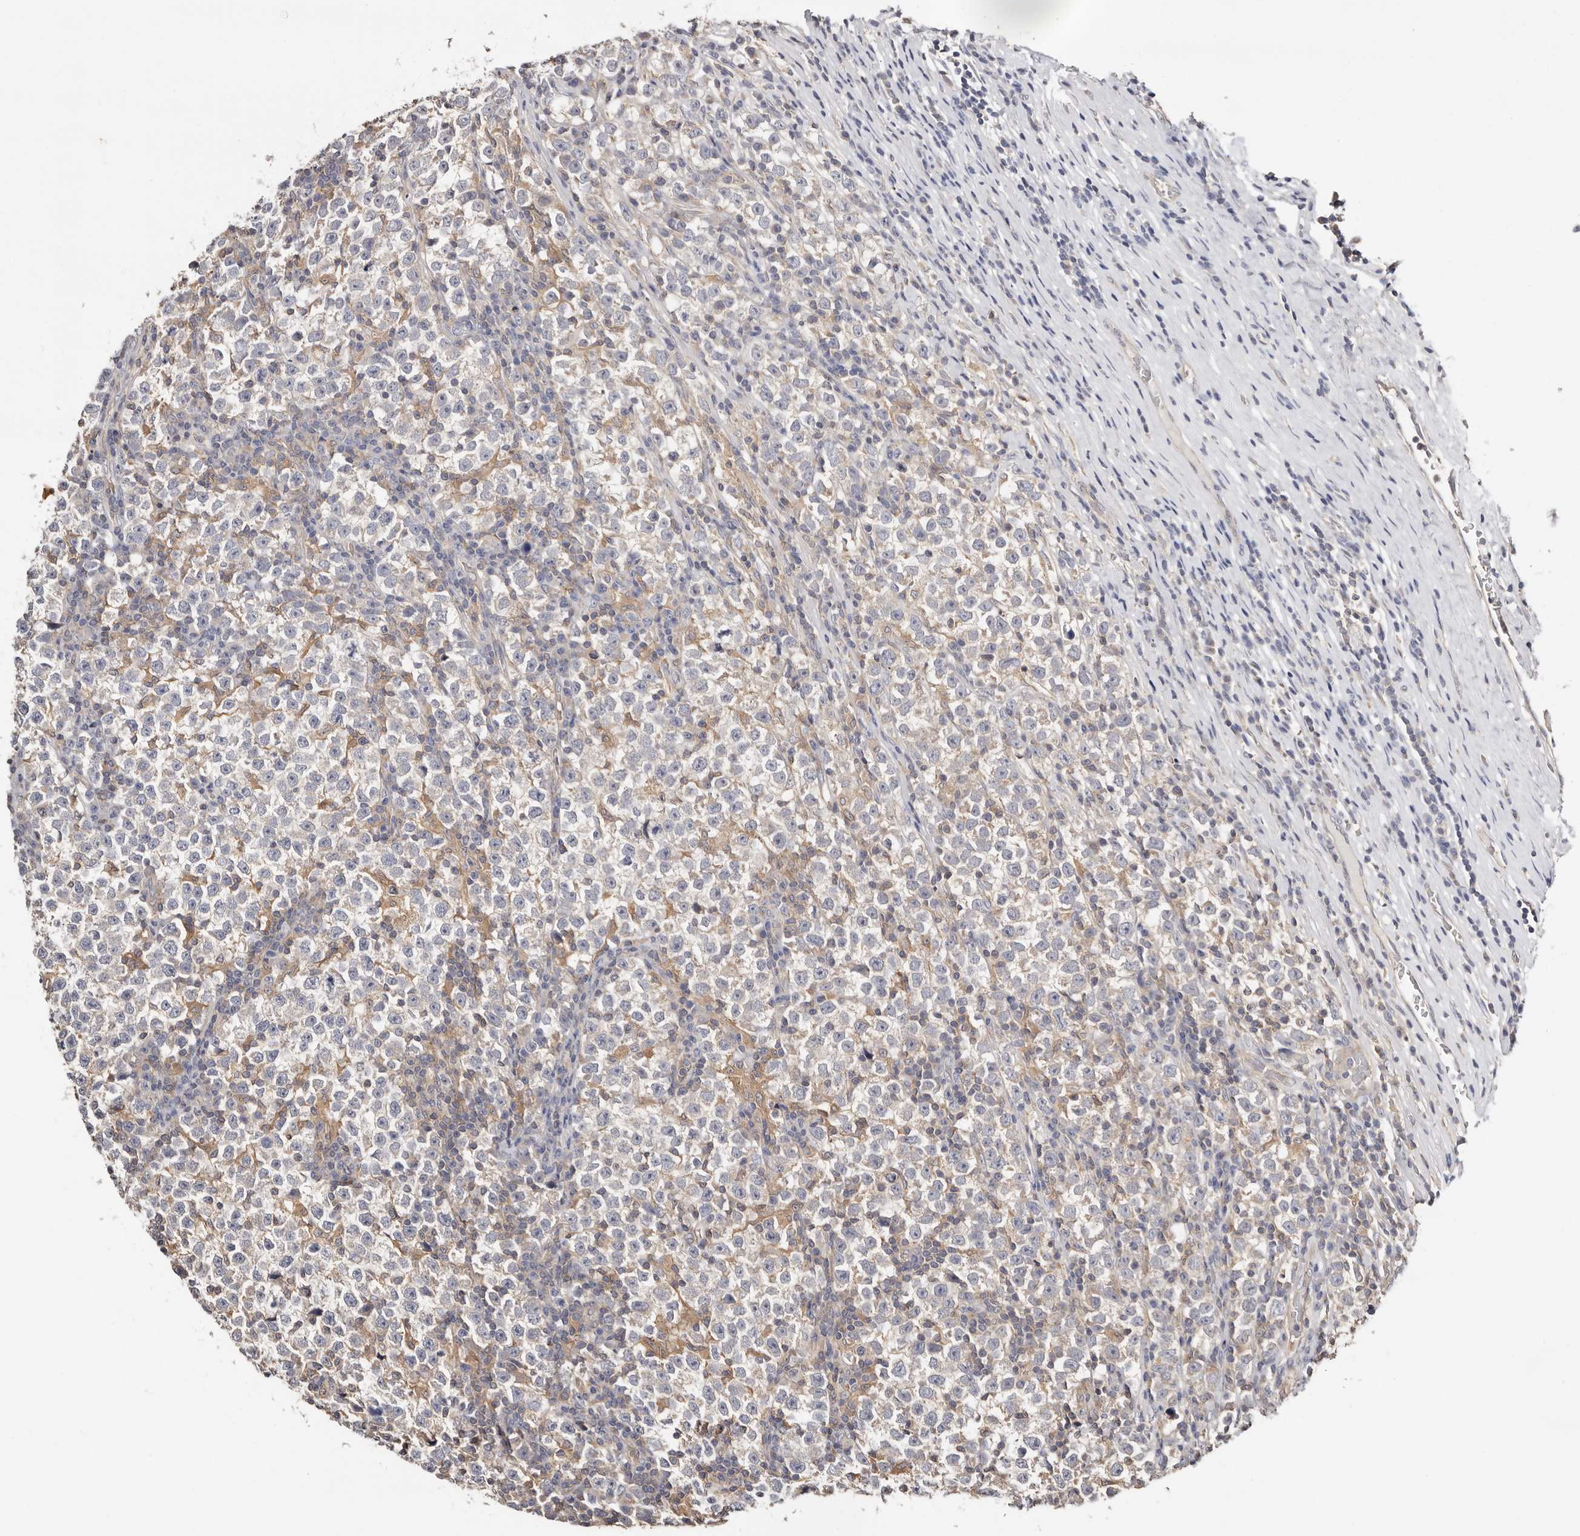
{"staining": {"intensity": "weak", "quantity": "25%-75%", "location": "cytoplasmic/membranous"}, "tissue": "testis cancer", "cell_type": "Tumor cells", "image_type": "cancer", "snomed": [{"axis": "morphology", "description": "Normal tissue, NOS"}, {"axis": "morphology", "description": "Seminoma, NOS"}, {"axis": "topography", "description": "Testis"}], "caption": "Immunohistochemical staining of human seminoma (testis) exhibits low levels of weak cytoplasmic/membranous protein positivity in approximately 25%-75% of tumor cells.", "gene": "S100A14", "patient": {"sex": "male", "age": 43}}